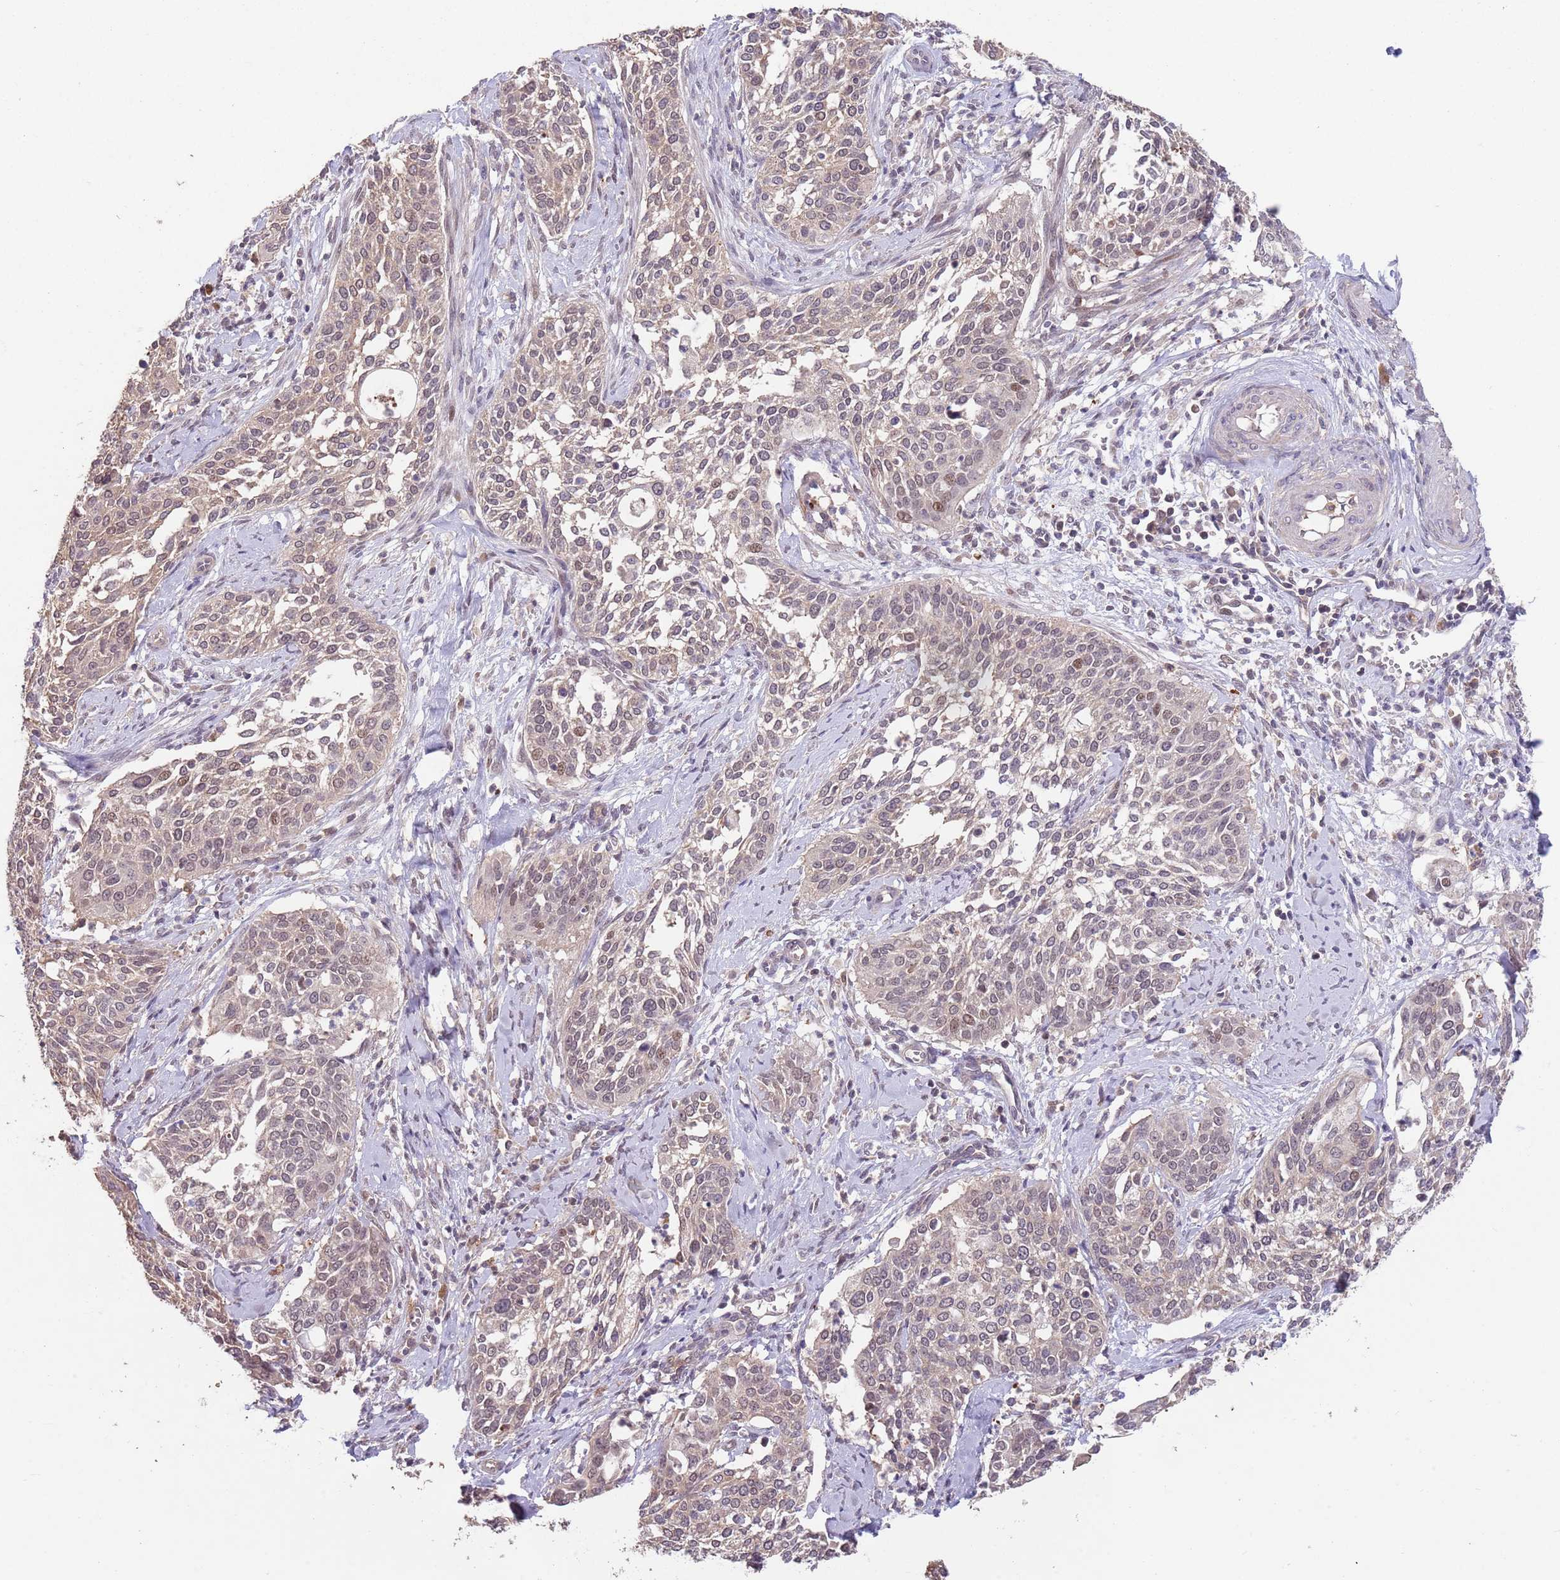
{"staining": {"intensity": "weak", "quantity": "<25%", "location": "nuclear"}, "tissue": "cervical cancer", "cell_type": "Tumor cells", "image_type": "cancer", "snomed": [{"axis": "morphology", "description": "Squamous cell carcinoma, NOS"}, {"axis": "topography", "description": "Cervix"}], "caption": "The photomicrograph shows no staining of tumor cells in cervical squamous cell carcinoma.", "gene": "MEI1", "patient": {"sex": "female", "age": 44}}